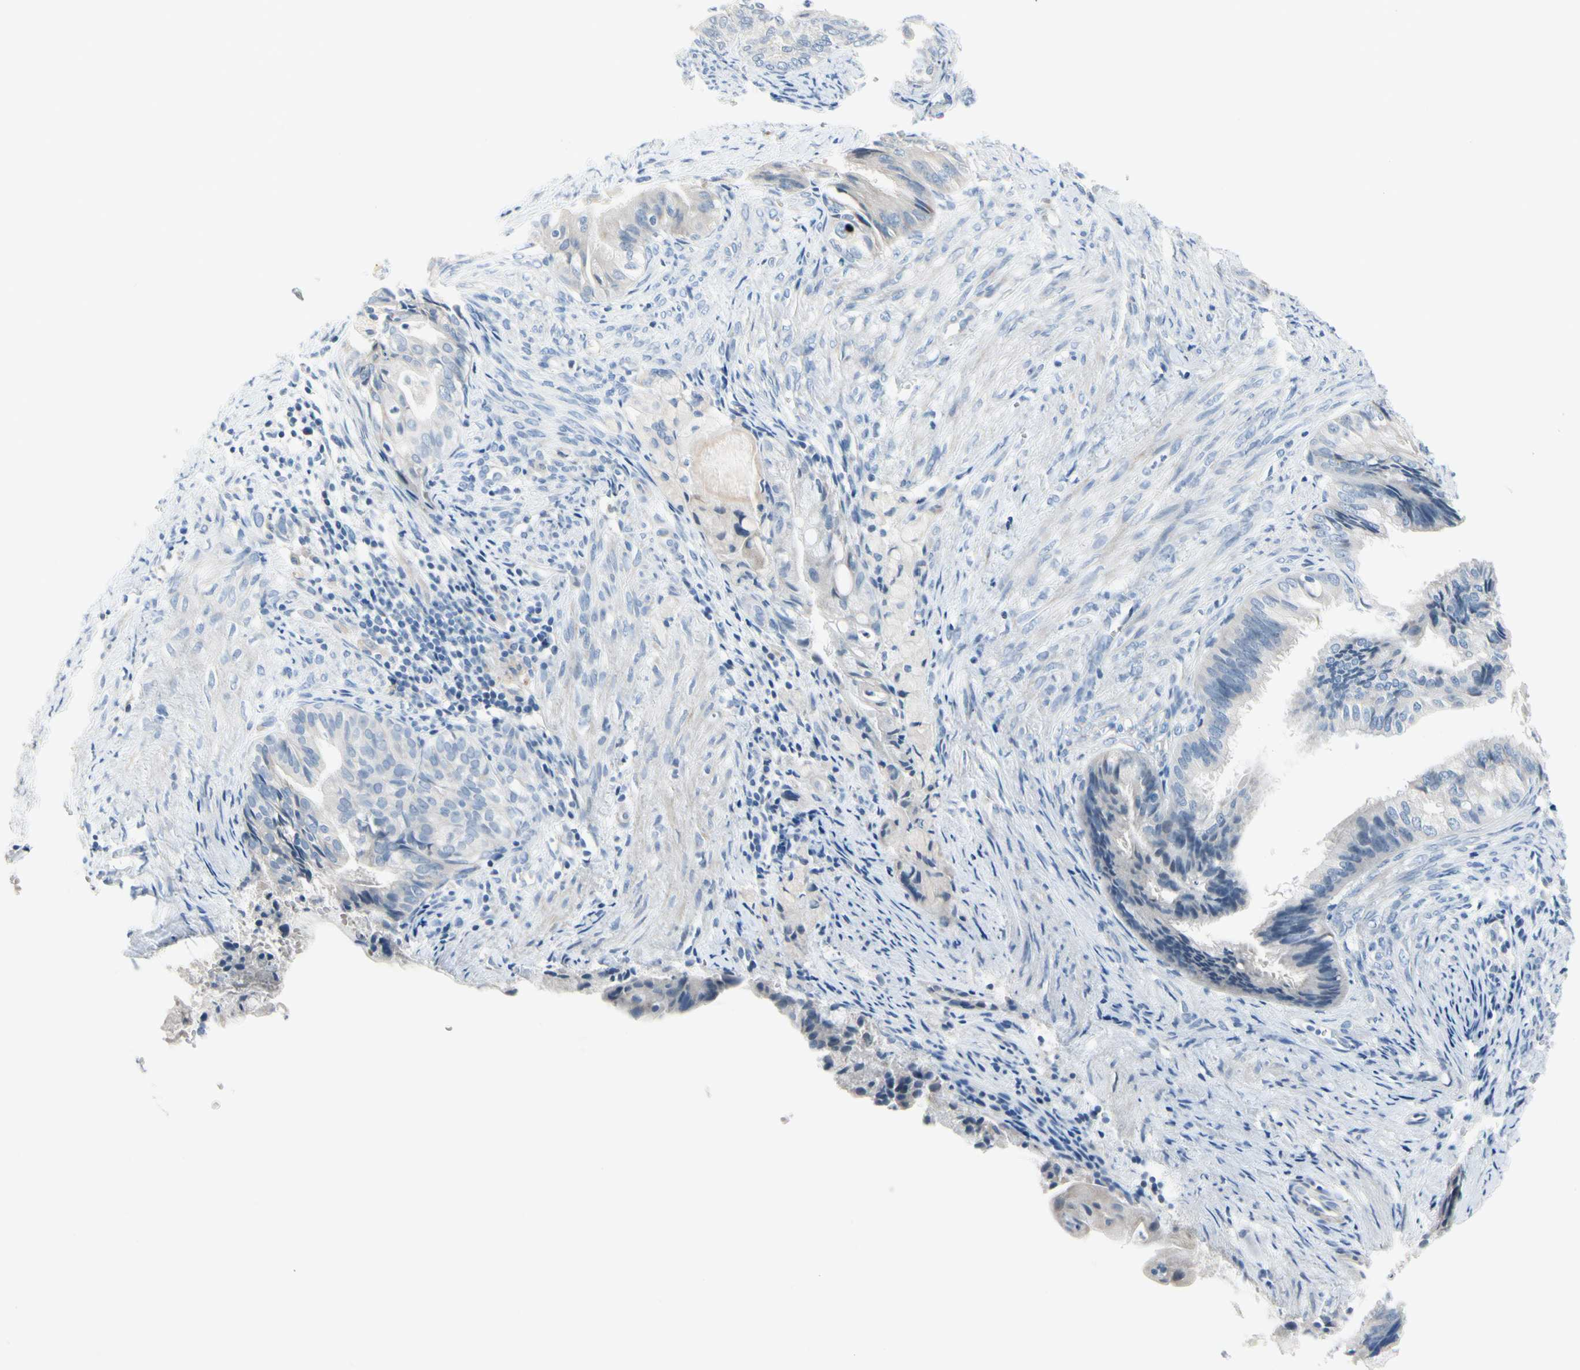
{"staining": {"intensity": "negative", "quantity": "none", "location": "none"}, "tissue": "endometrial cancer", "cell_type": "Tumor cells", "image_type": "cancer", "snomed": [{"axis": "morphology", "description": "Adenocarcinoma, NOS"}, {"axis": "topography", "description": "Endometrium"}], "caption": "DAB immunohistochemical staining of human endometrial adenocarcinoma shows no significant expression in tumor cells.", "gene": "FCER2", "patient": {"sex": "female", "age": 86}}